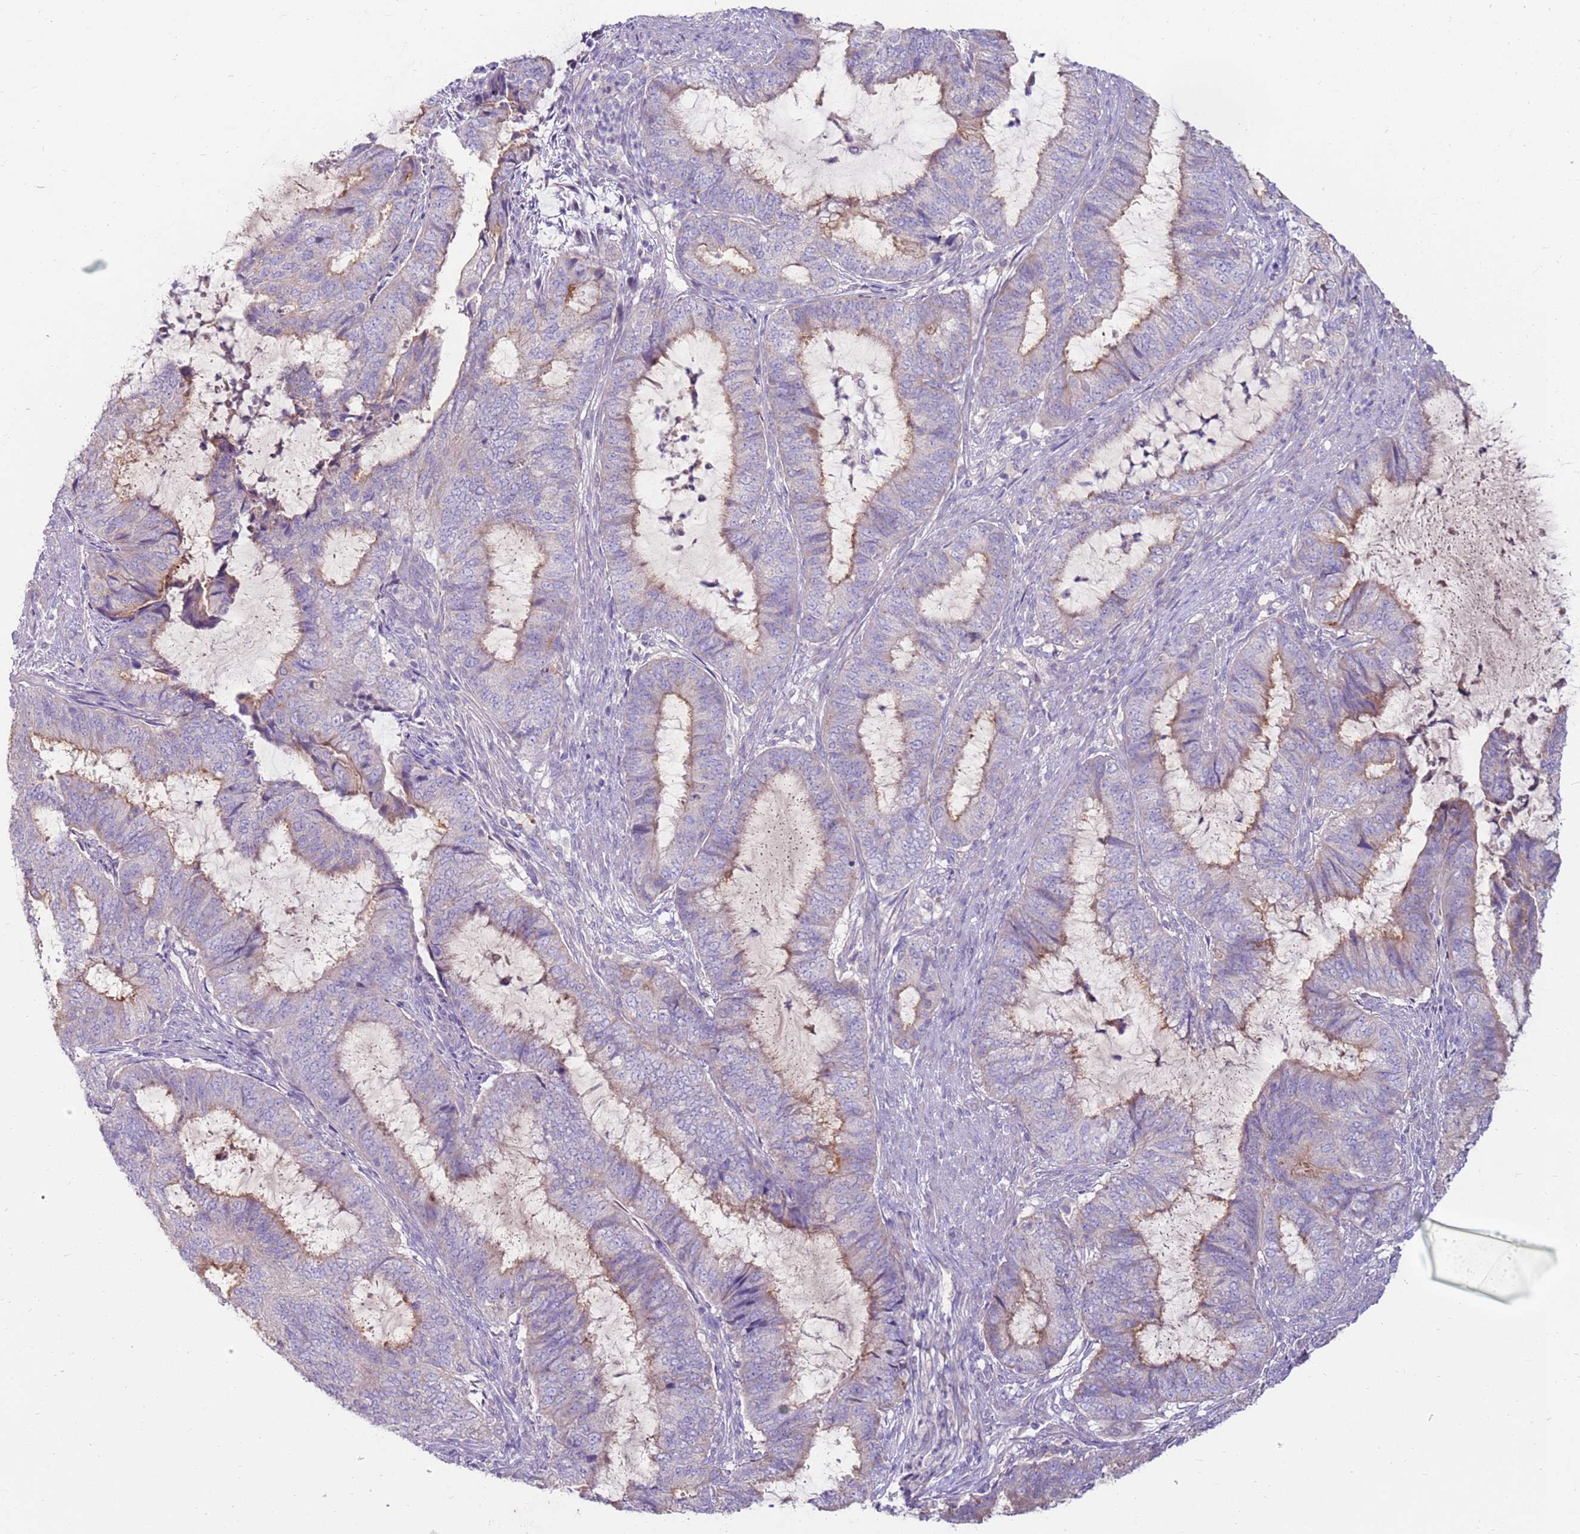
{"staining": {"intensity": "weak", "quantity": "<25%", "location": "cytoplasmic/membranous"}, "tissue": "endometrial cancer", "cell_type": "Tumor cells", "image_type": "cancer", "snomed": [{"axis": "morphology", "description": "Adenocarcinoma, NOS"}, {"axis": "topography", "description": "Endometrium"}], "caption": "Tumor cells show no significant staining in endometrial cancer.", "gene": "SLC44A4", "patient": {"sex": "female", "age": 51}}